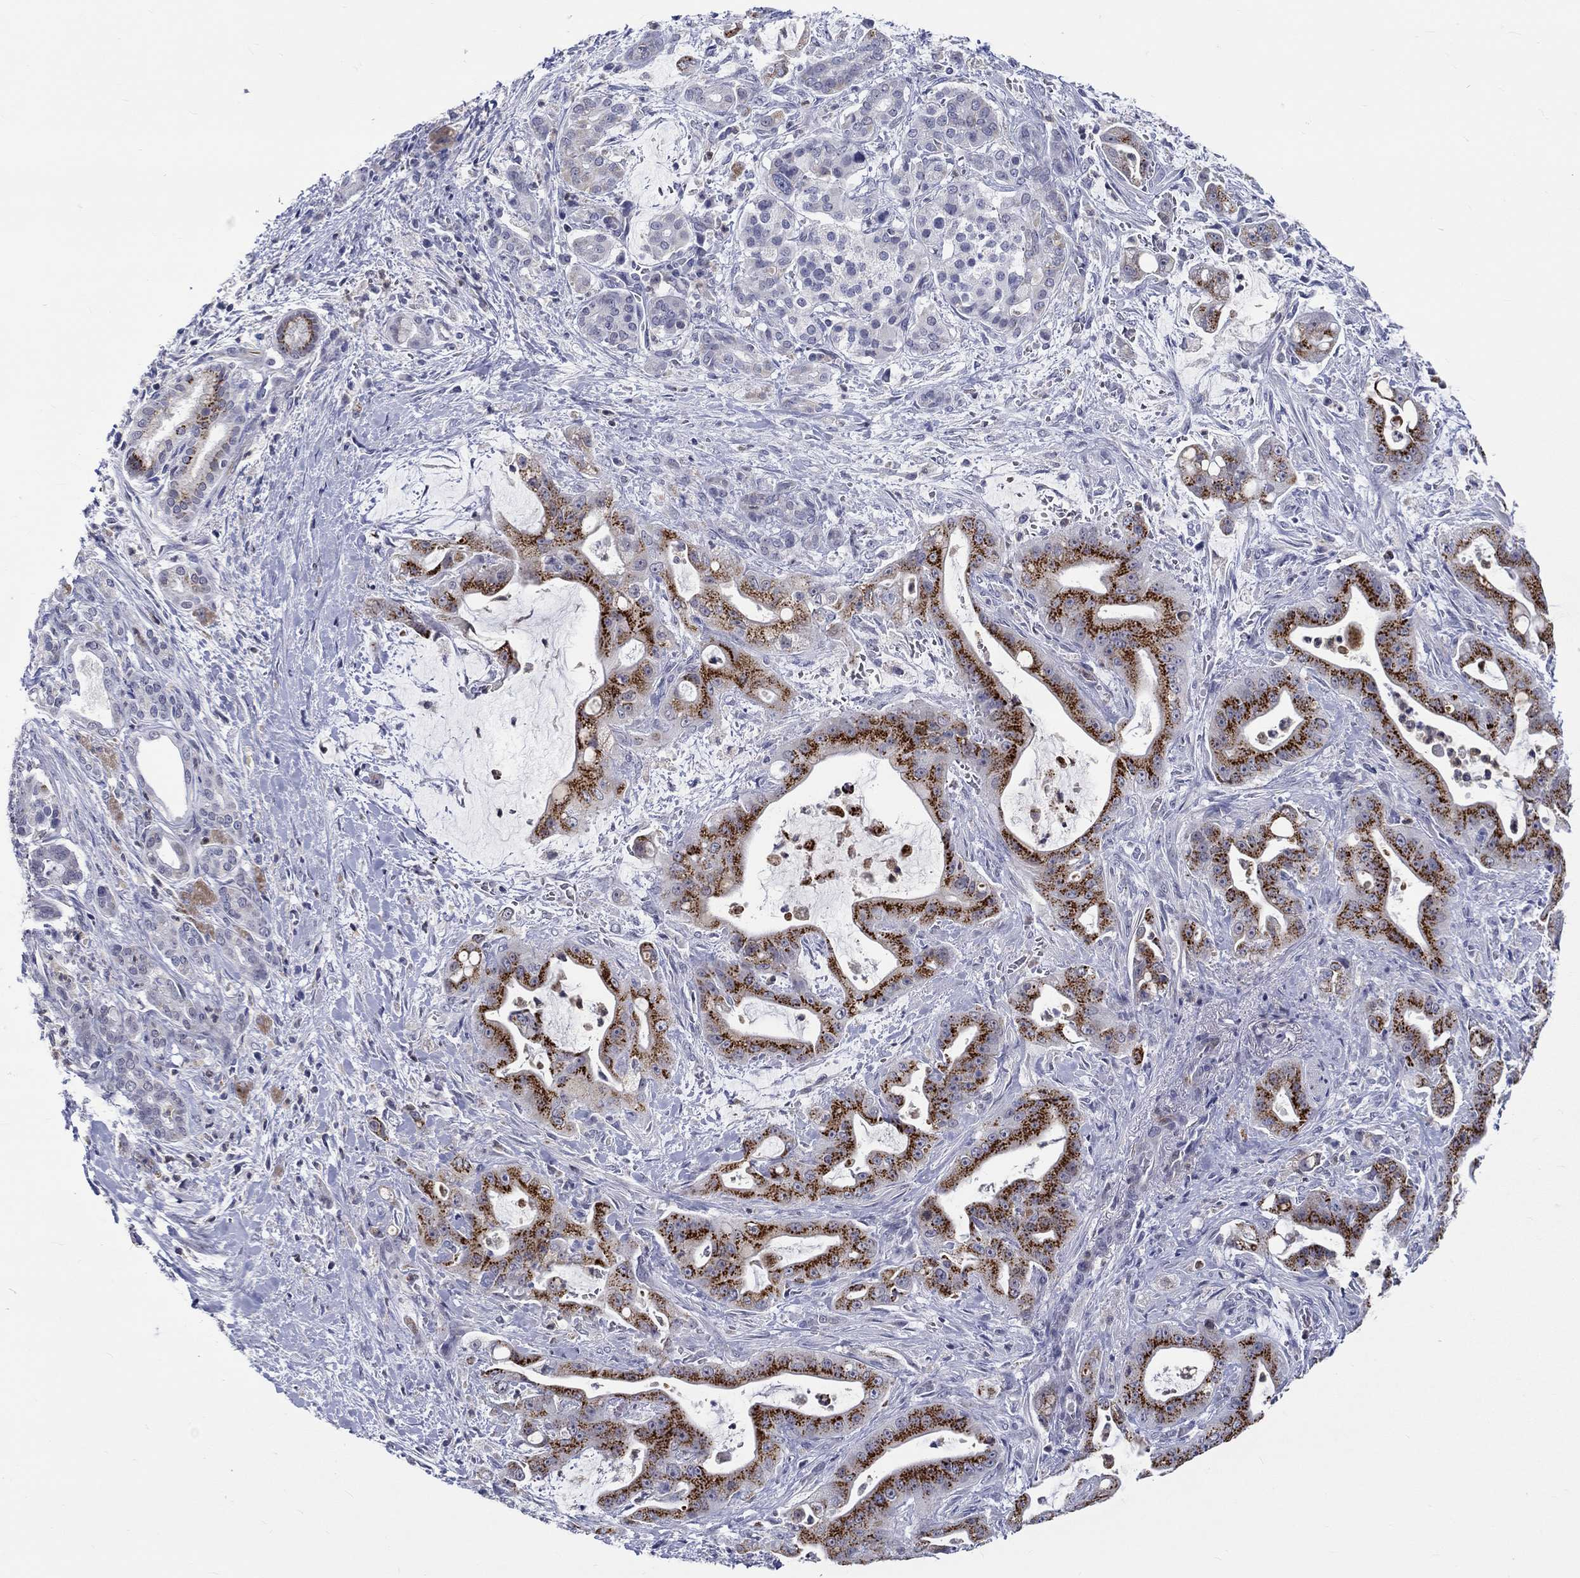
{"staining": {"intensity": "strong", "quantity": ">75%", "location": "cytoplasmic/membranous"}, "tissue": "pancreatic cancer", "cell_type": "Tumor cells", "image_type": "cancer", "snomed": [{"axis": "morphology", "description": "Normal tissue, NOS"}, {"axis": "morphology", "description": "Inflammation, NOS"}, {"axis": "morphology", "description": "Adenocarcinoma, NOS"}, {"axis": "topography", "description": "Pancreas"}], "caption": "Pancreatic adenocarcinoma stained for a protein exhibits strong cytoplasmic/membranous positivity in tumor cells.", "gene": "ST6GALNAC1", "patient": {"sex": "male", "age": 57}}